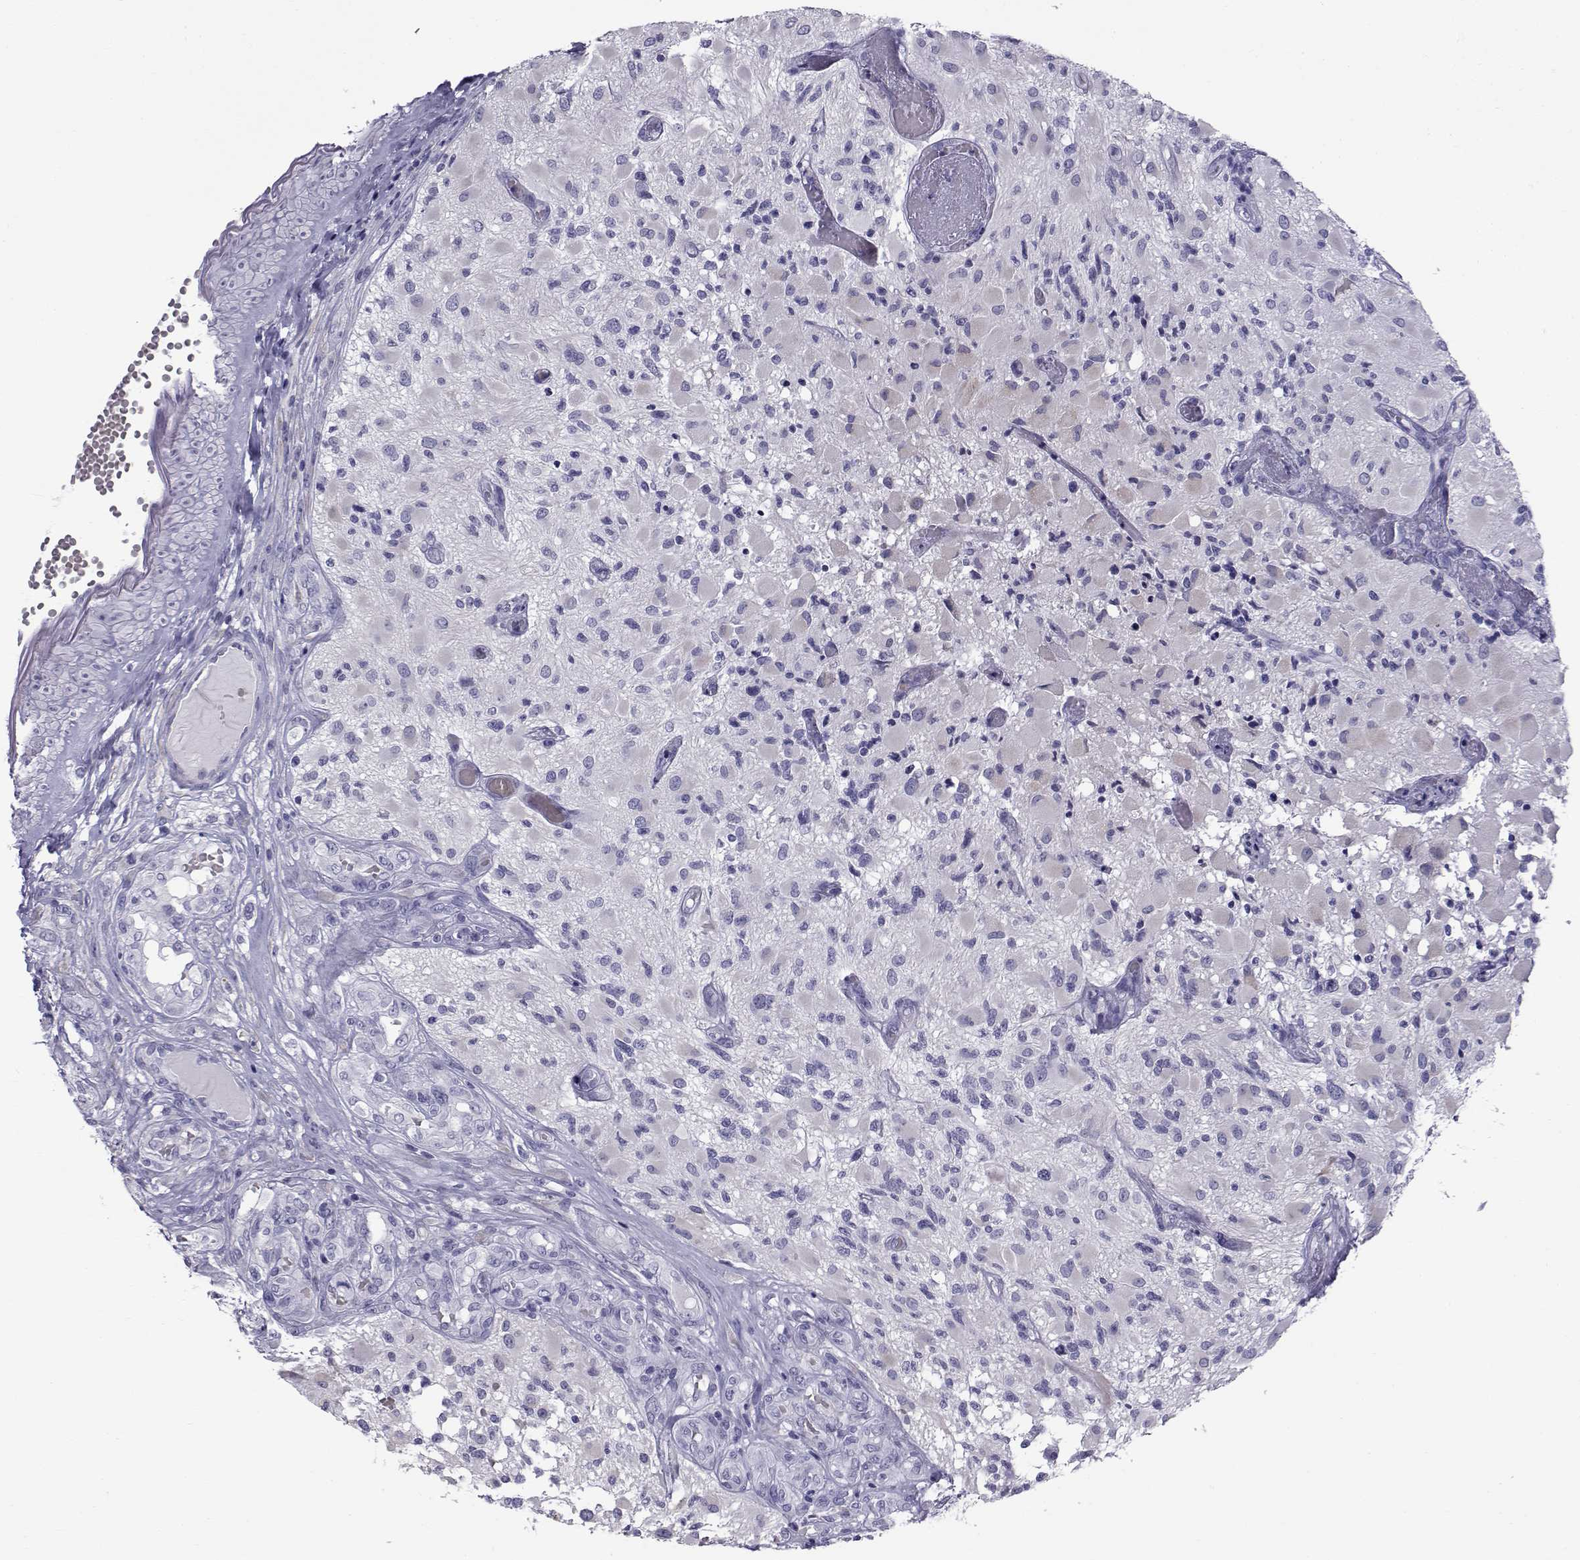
{"staining": {"intensity": "negative", "quantity": "none", "location": "none"}, "tissue": "glioma", "cell_type": "Tumor cells", "image_type": "cancer", "snomed": [{"axis": "morphology", "description": "Glioma, malignant, High grade"}, {"axis": "topography", "description": "Brain"}], "caption": "Photomicrograph shows no protein staining in tumor cells of malignant glioma (high-grade) tissue.", "gene": "RNASE12", "patient": {"sex": "female", "age": 63}}